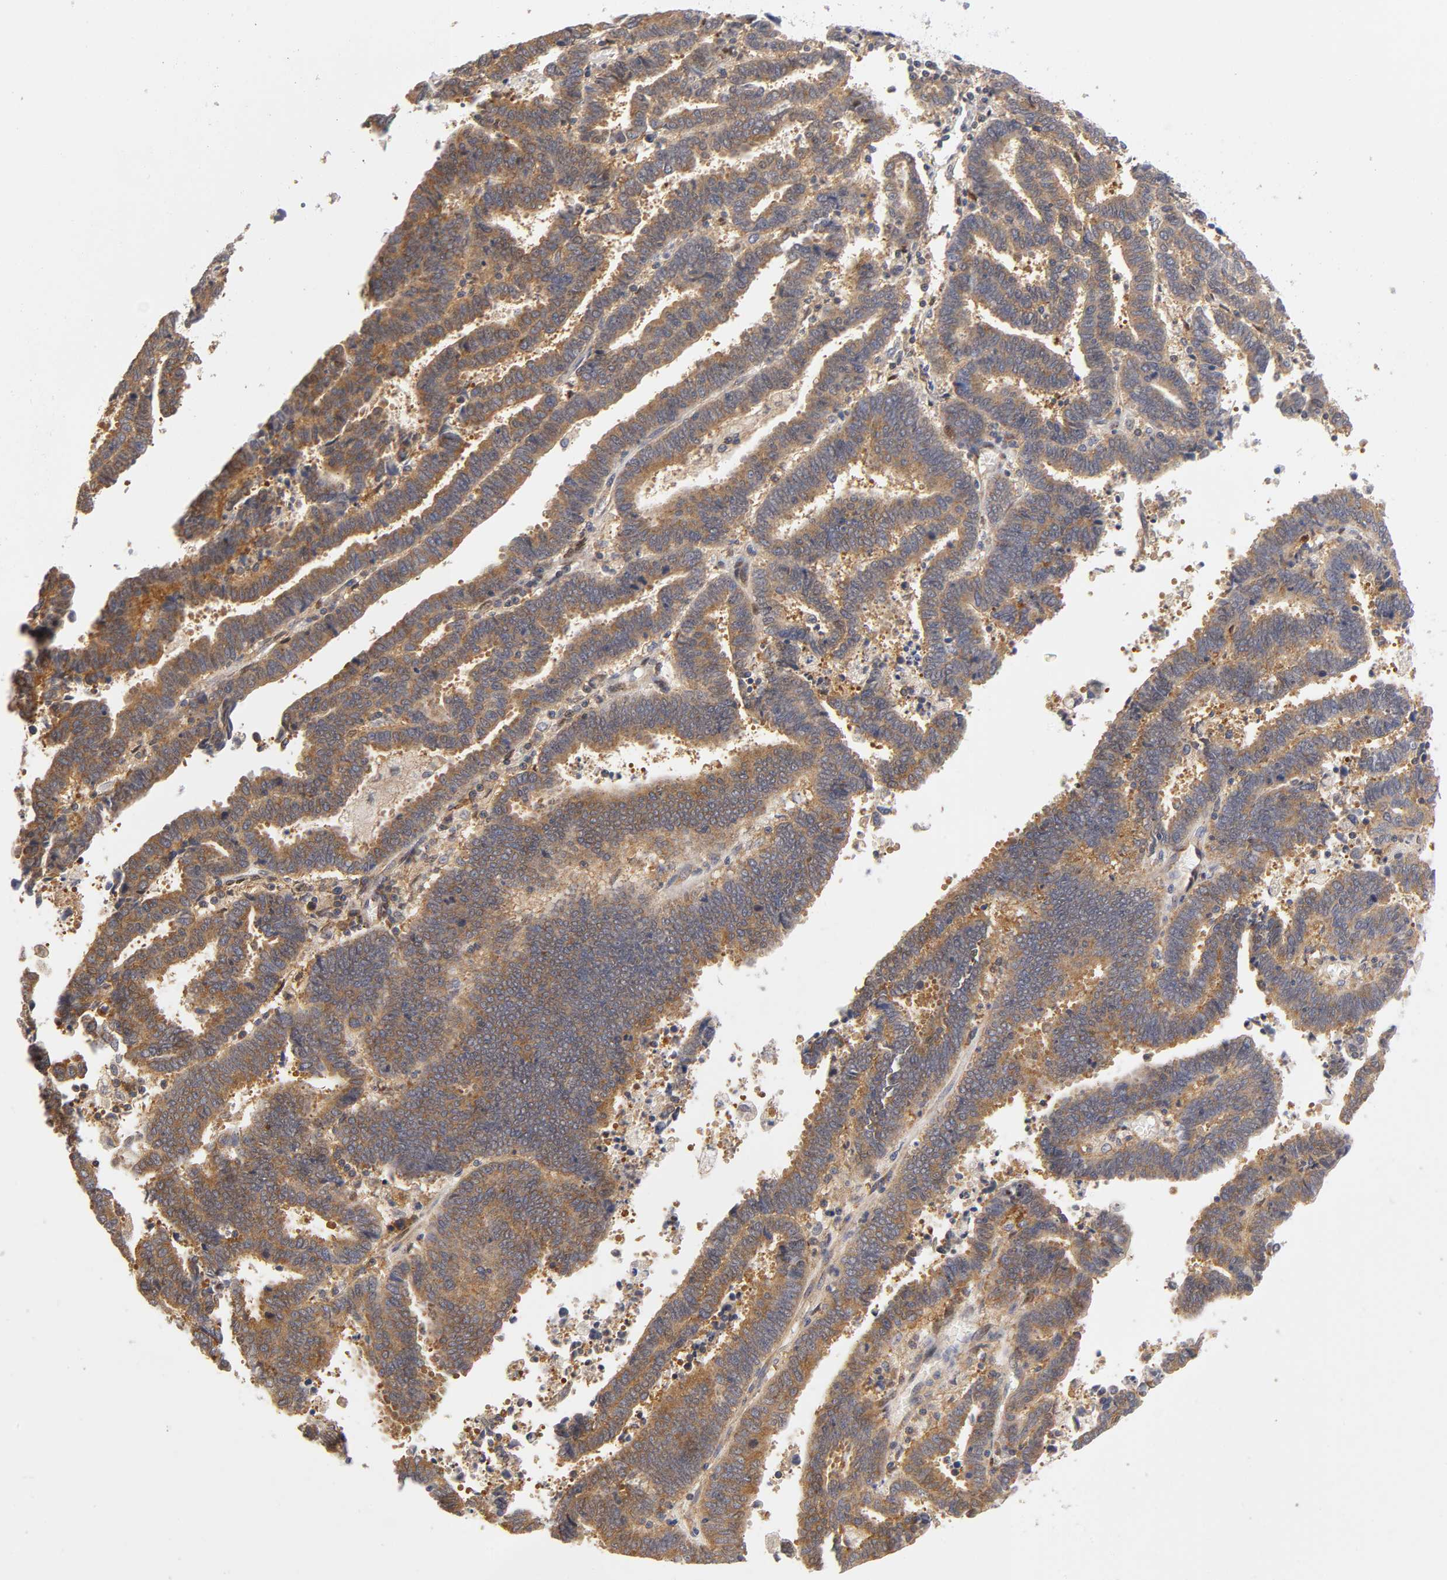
{"staining": {"intensity": "moderate", "quantity": ">75%", "location": "cytoplasmic/membranous"}, "tissue": "endometrial cancer", "cell_type": "Tumor cells", "image_type": "cancer", "snomed": [{"axis": "morphology", "description": "Adenocarcinoma, NOS"}, {"axis": "topography", "description": "Uterus"}], "caption": "Moderate cytoplasmic/membranous positivity is seen in approximately >75% of tumor cells in endometrial adenocarcinoma.", "gene": "PAFAH1B1", "patient": {"sex": "female", "age": 83}}